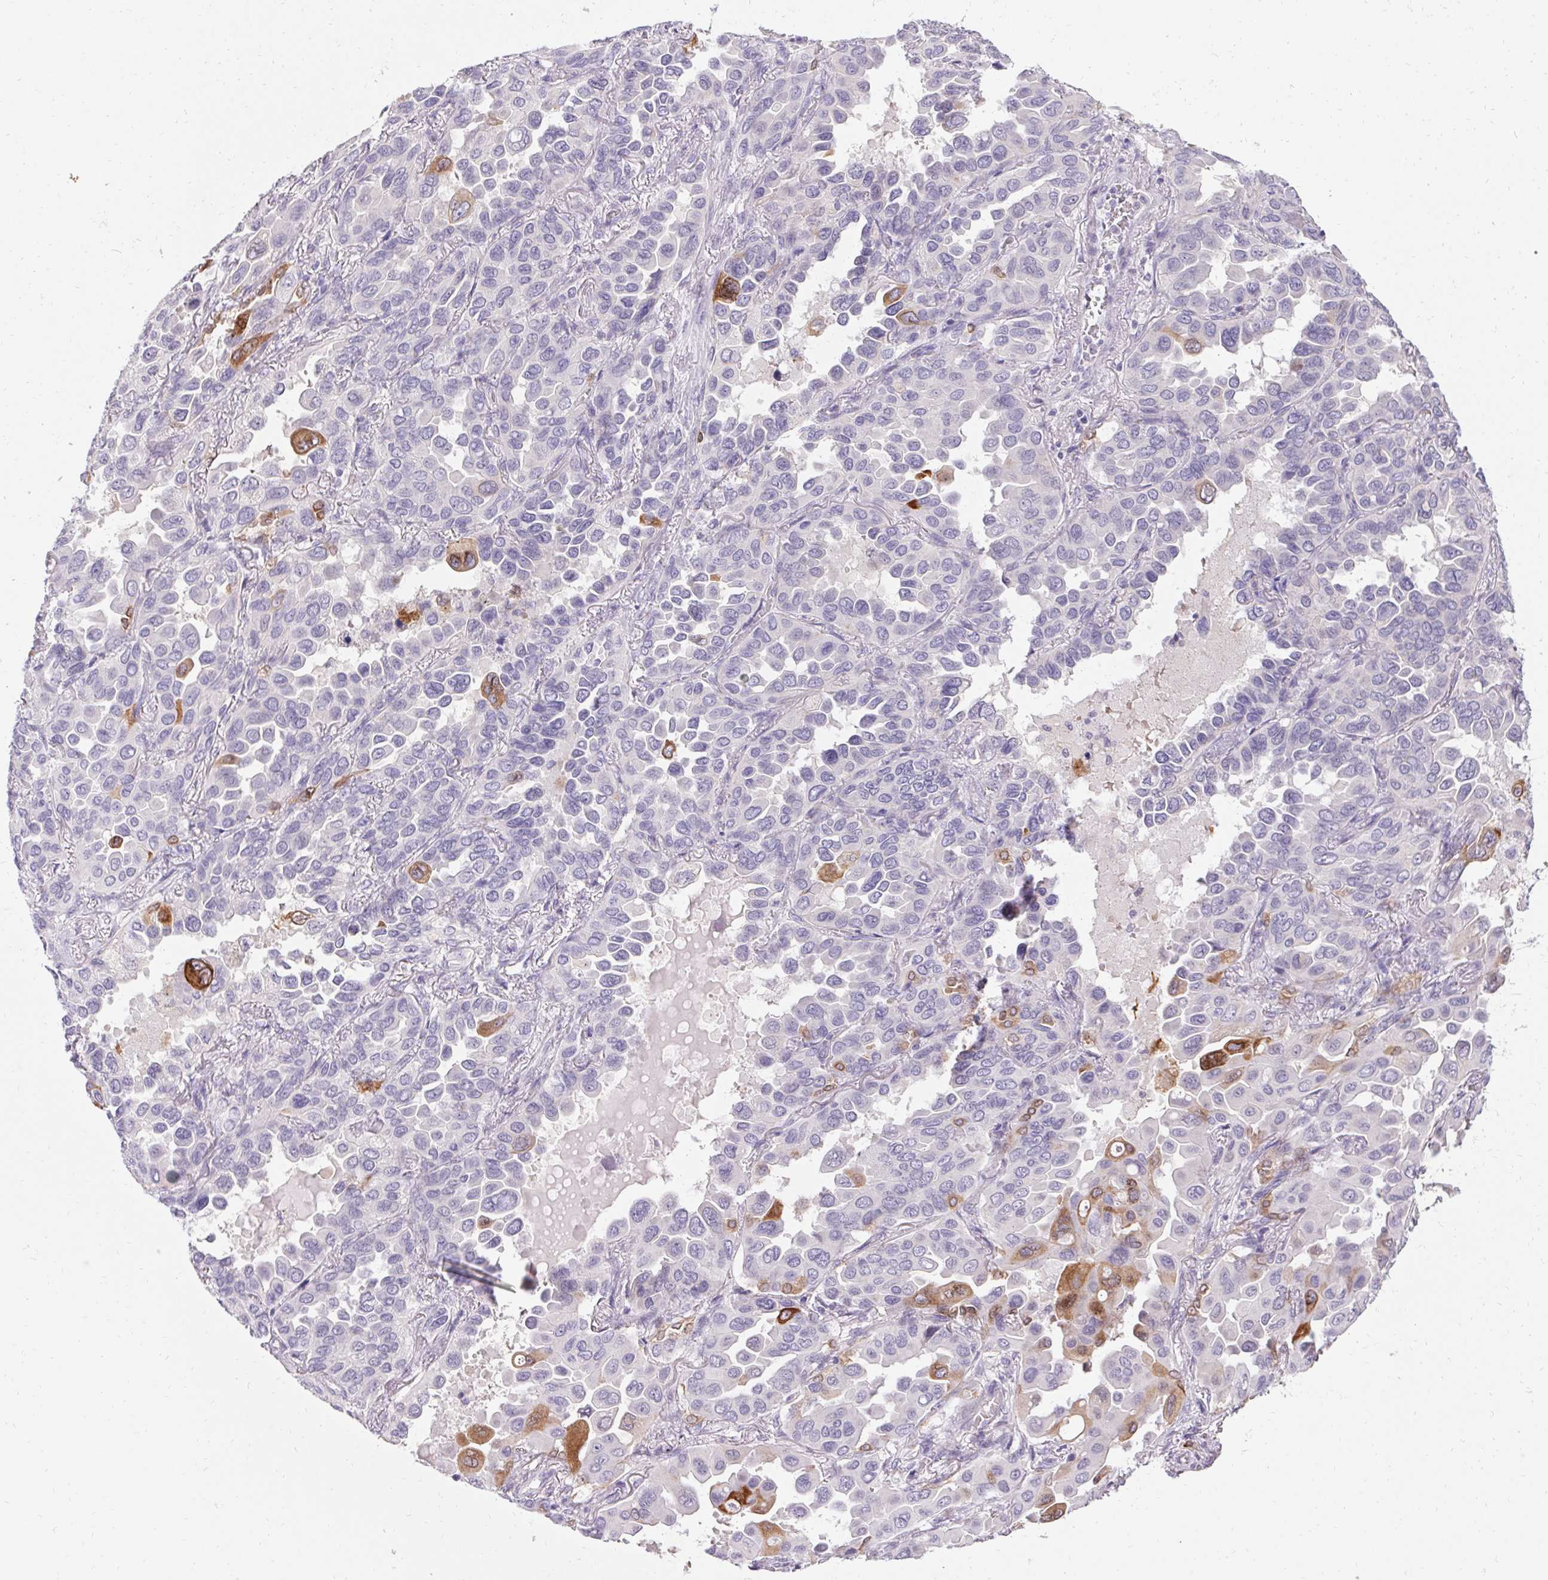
{"staining": {"intensity": "strong", "quantity": "25%-75%", "location": "cytoplasmic/membranous"}, "tissue": "lung cancer", "cell_type": "Tumor cells", "image_type": "cancer", "snomed": [{"axis": "morphology", "description": "Adenocarcinoma, NOS"}, {"axis": "topography", "description": "Lung"}], "caption": "The histopathology image demonstrates immunohistochemical staining of adenocarcinoma (lung). There is strong cytoplasmic/membranous positivity is seen in about 25%-75% of tumor cells. Using DAB (3,3'-diaminobenzidine) (brown) and hematoxylin (blue) stains, captured at high magnification using brightfield microscopy.", "gene": "HSD17B3", "patient": {"sex": "male", "age": 64}}